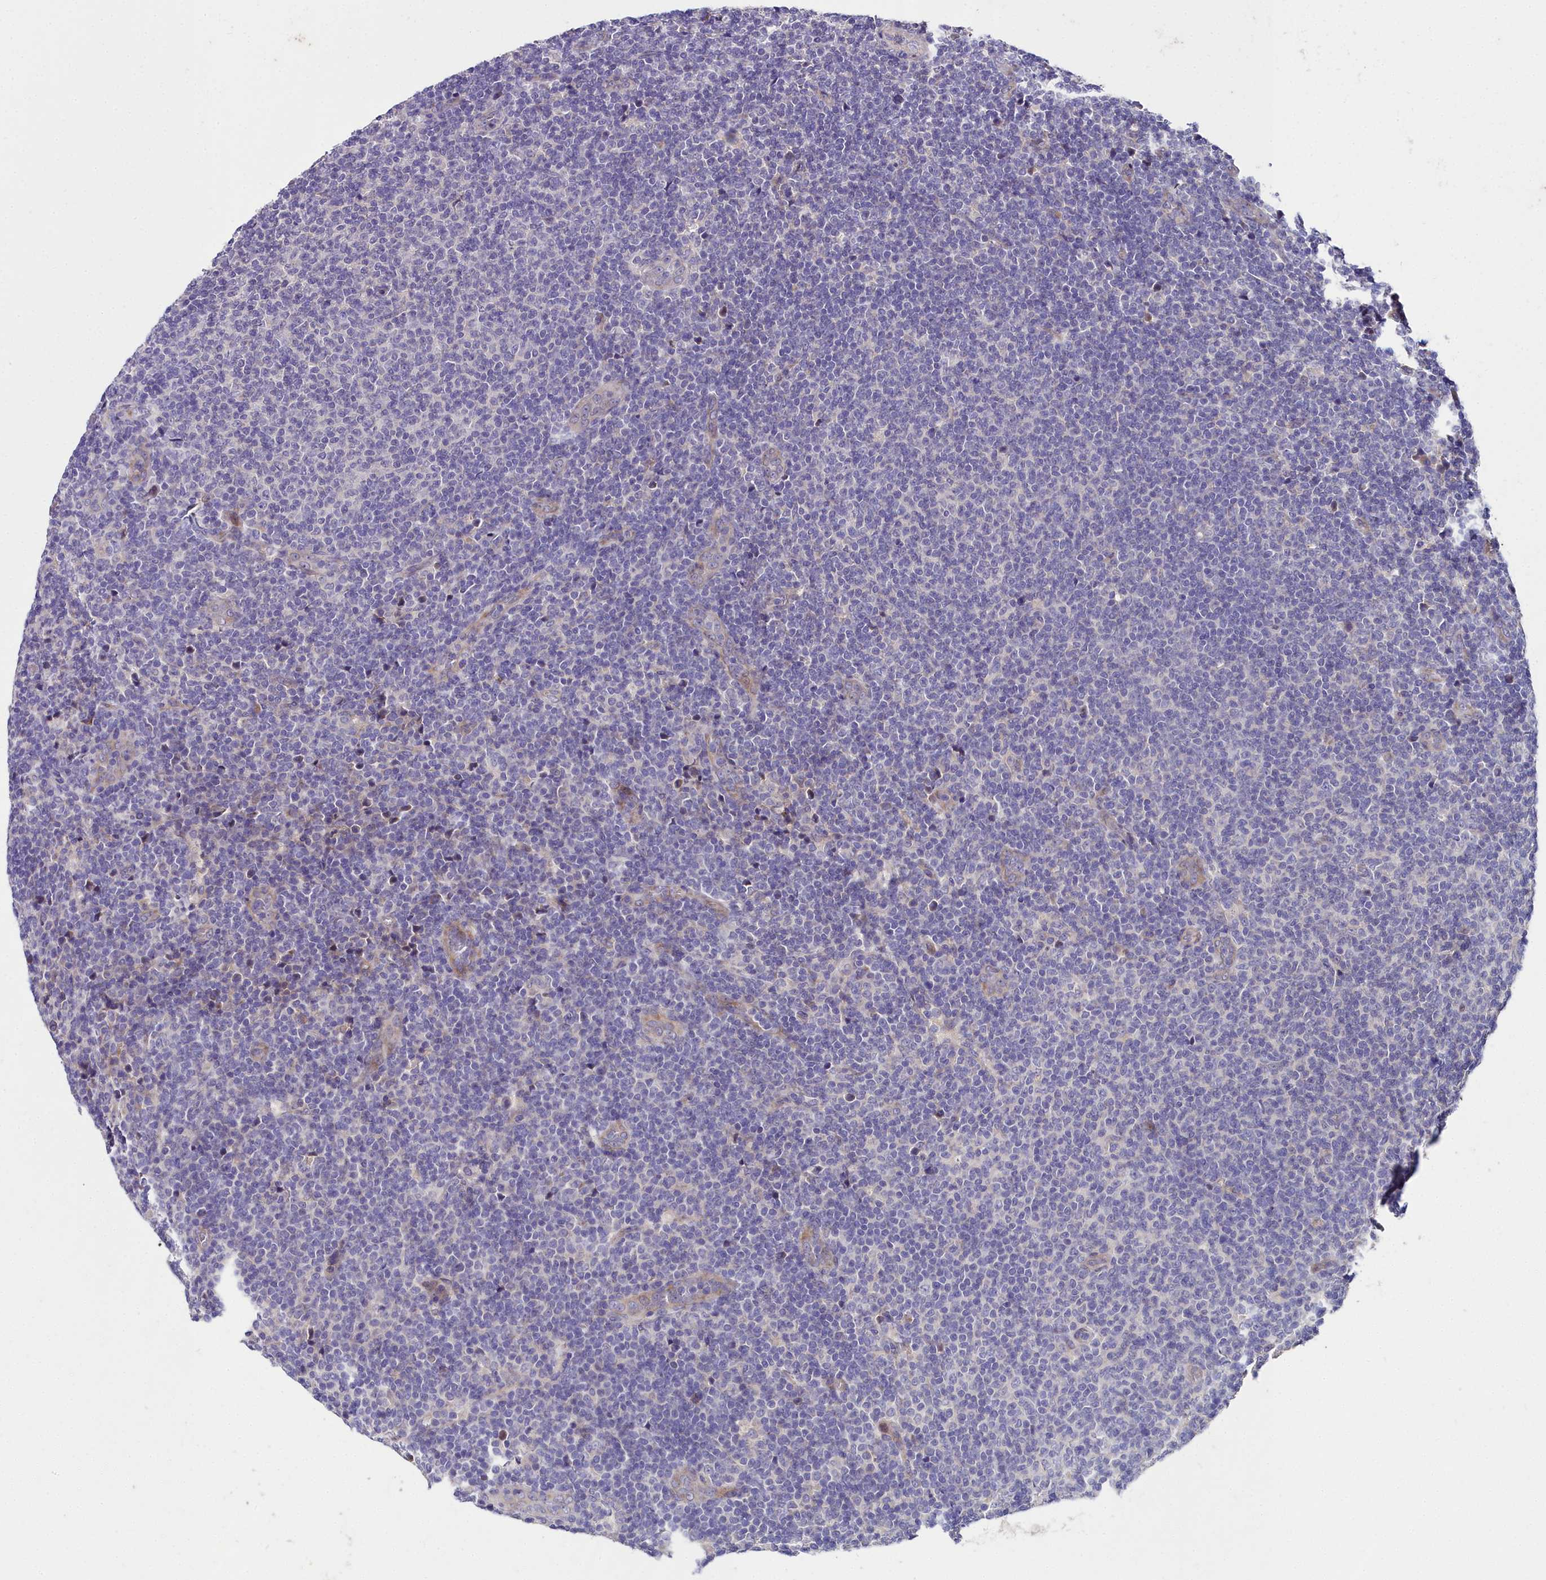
{"staining": {"intensity": "negative", "quantity": "none", "location": "none"}, "tissue": "lymphoma", "cell_type": "Tumor cells", "image_type": "cancer", "snomed": [{"axis": "morphology", "description": "Malignant lymphoma, non-Hodgkin's type, Low grade"}, {"axis": "topography", "description": "Lymph node"}], "caption": "Tumor cells show no significant positivity in lymphoma.", "gene": "NT5M", "patient": {"sex": "male", "age": 66}}